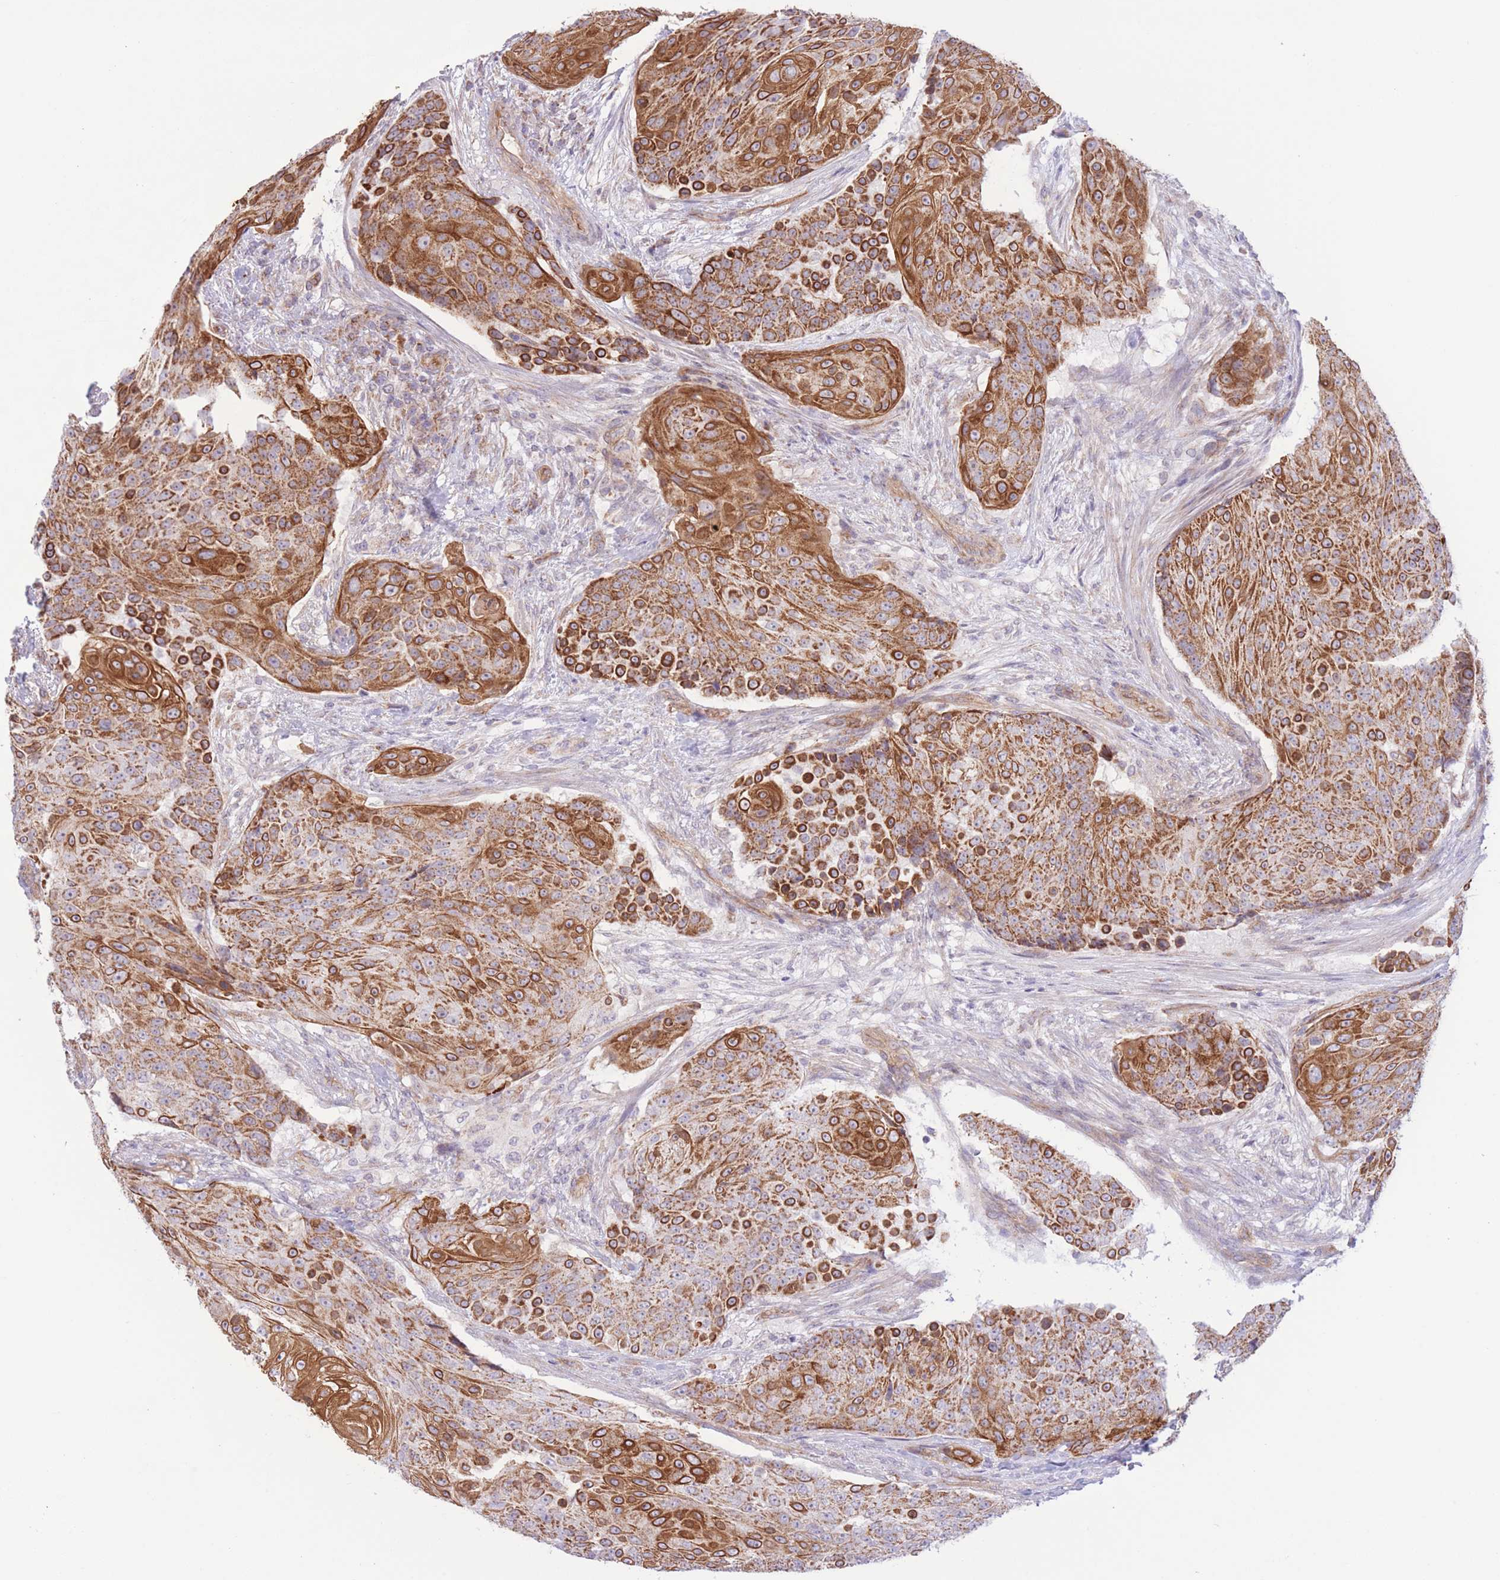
{"staining": {"intensity": "strong", "quantity": ">75%", "location": "cytoplasmic/membranous"}, "tissue": "urothelial cancer", "cell_type": "Tumor cells", "image_type": "cancer", "snomed": [{"axis": "morphology", "description": "Urothelial carcinoma, High grade"}, {"axis": "topography", "description": "Urinary bladder"}], "caption": "There is high levels of strong cytoplasmic/membranous expression in tumor cells of urothelial carcinoma (high-grade), as demonstrated by immunohistochemical staining (brown color).", "gene": "MRPS31", "patient": {"sex": "female", "age": 63}}